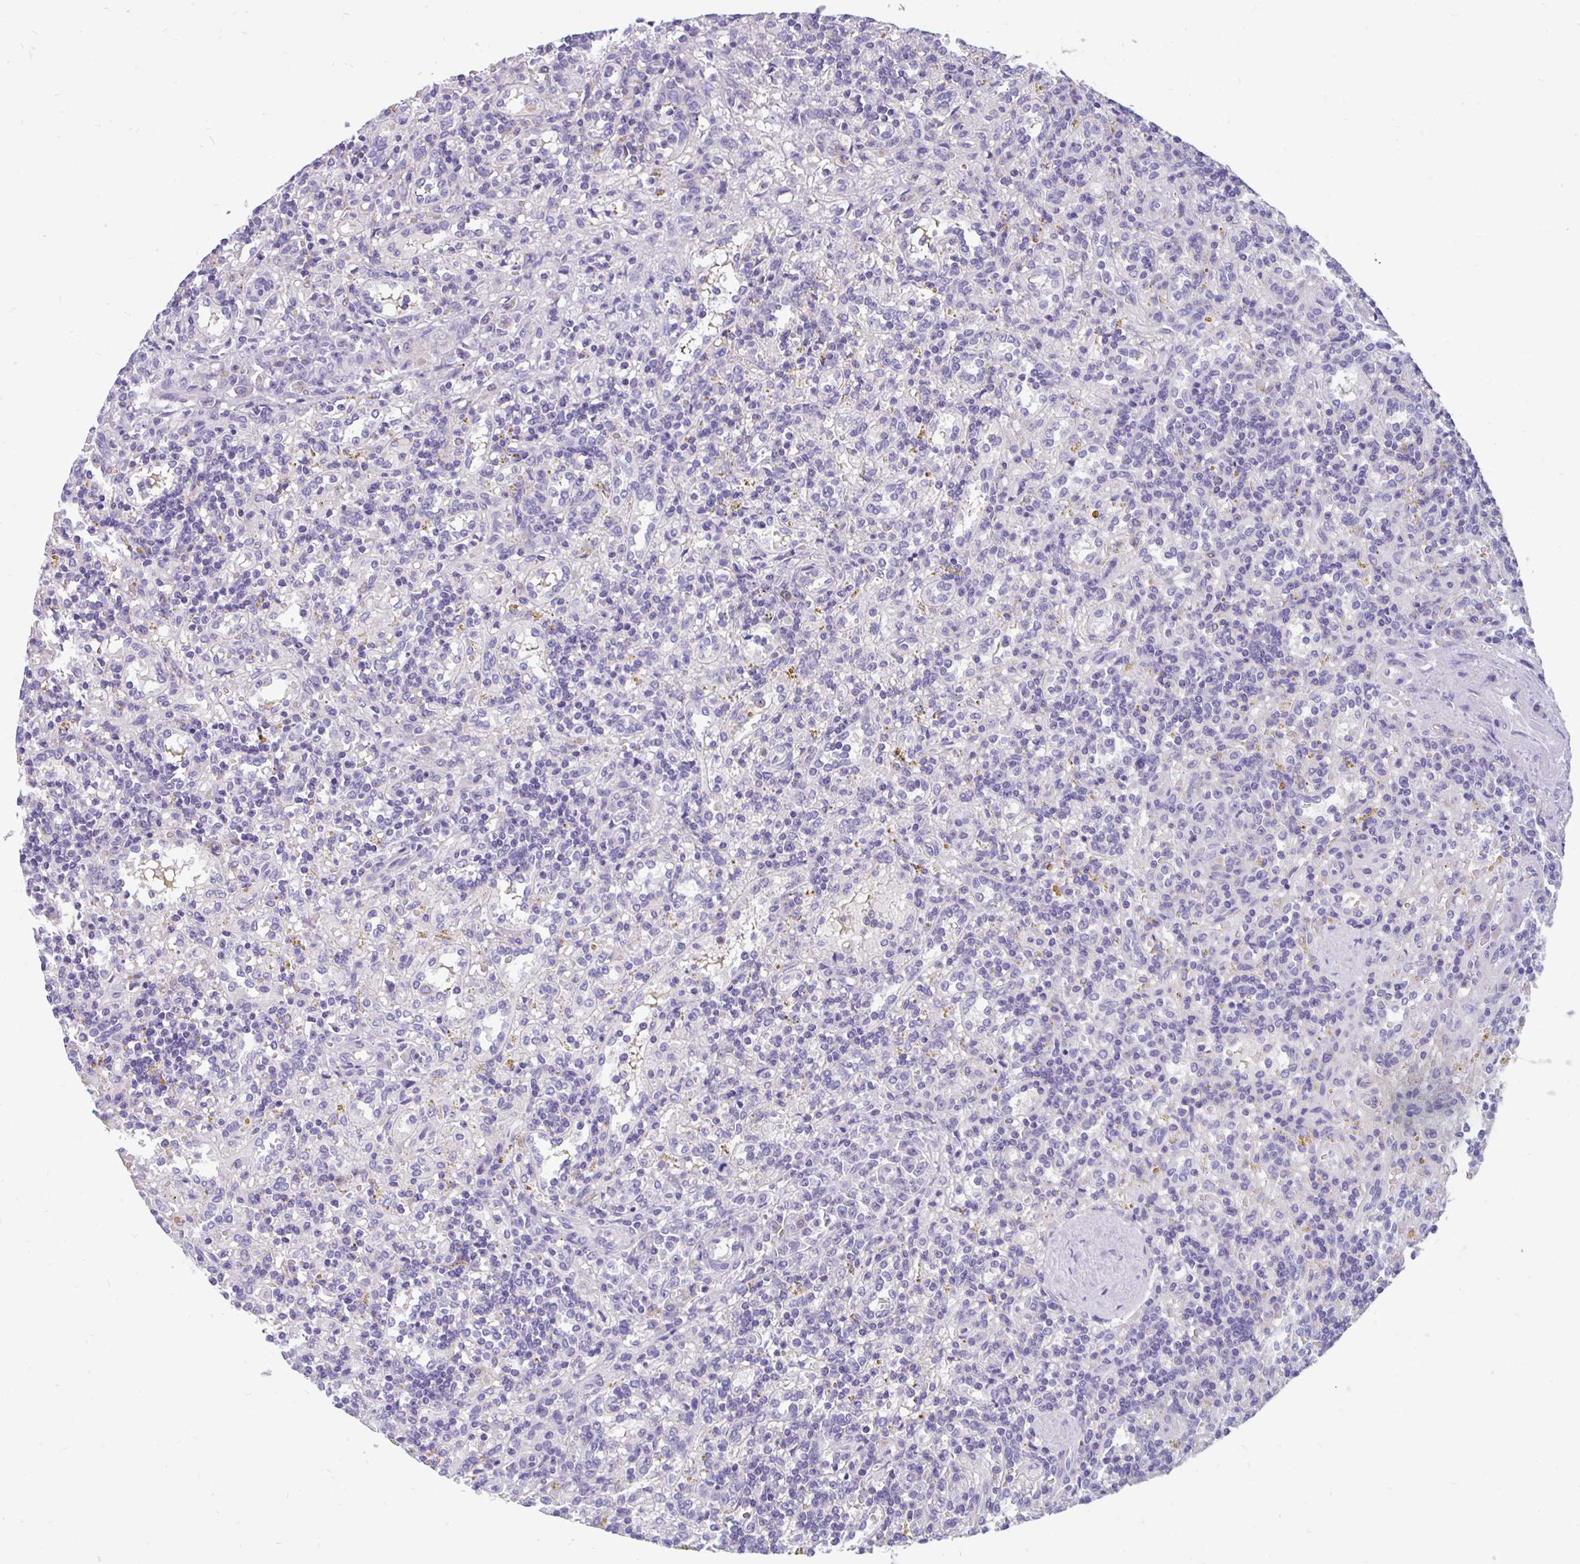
{"staining": {"intensity": "negative", "quantity": "none", "location": "none"}, "tissue": "lymphoma", "cell_type": "Tumor cells", "image_type": "cancer", "snomed": [{"axis": "morphology", "description": "Malignant lymphoma, non-Hodgkin's type, Low grade"}, {"axis": "topography", "description": "Spleen"}], "caption": "Tumor cells are negative for brown protein staining in malignant lymphoma, non-Hodgkin's type (low-grade).", "gene": "LRRC26", "patient": {"sex": "male", "age": 67}}